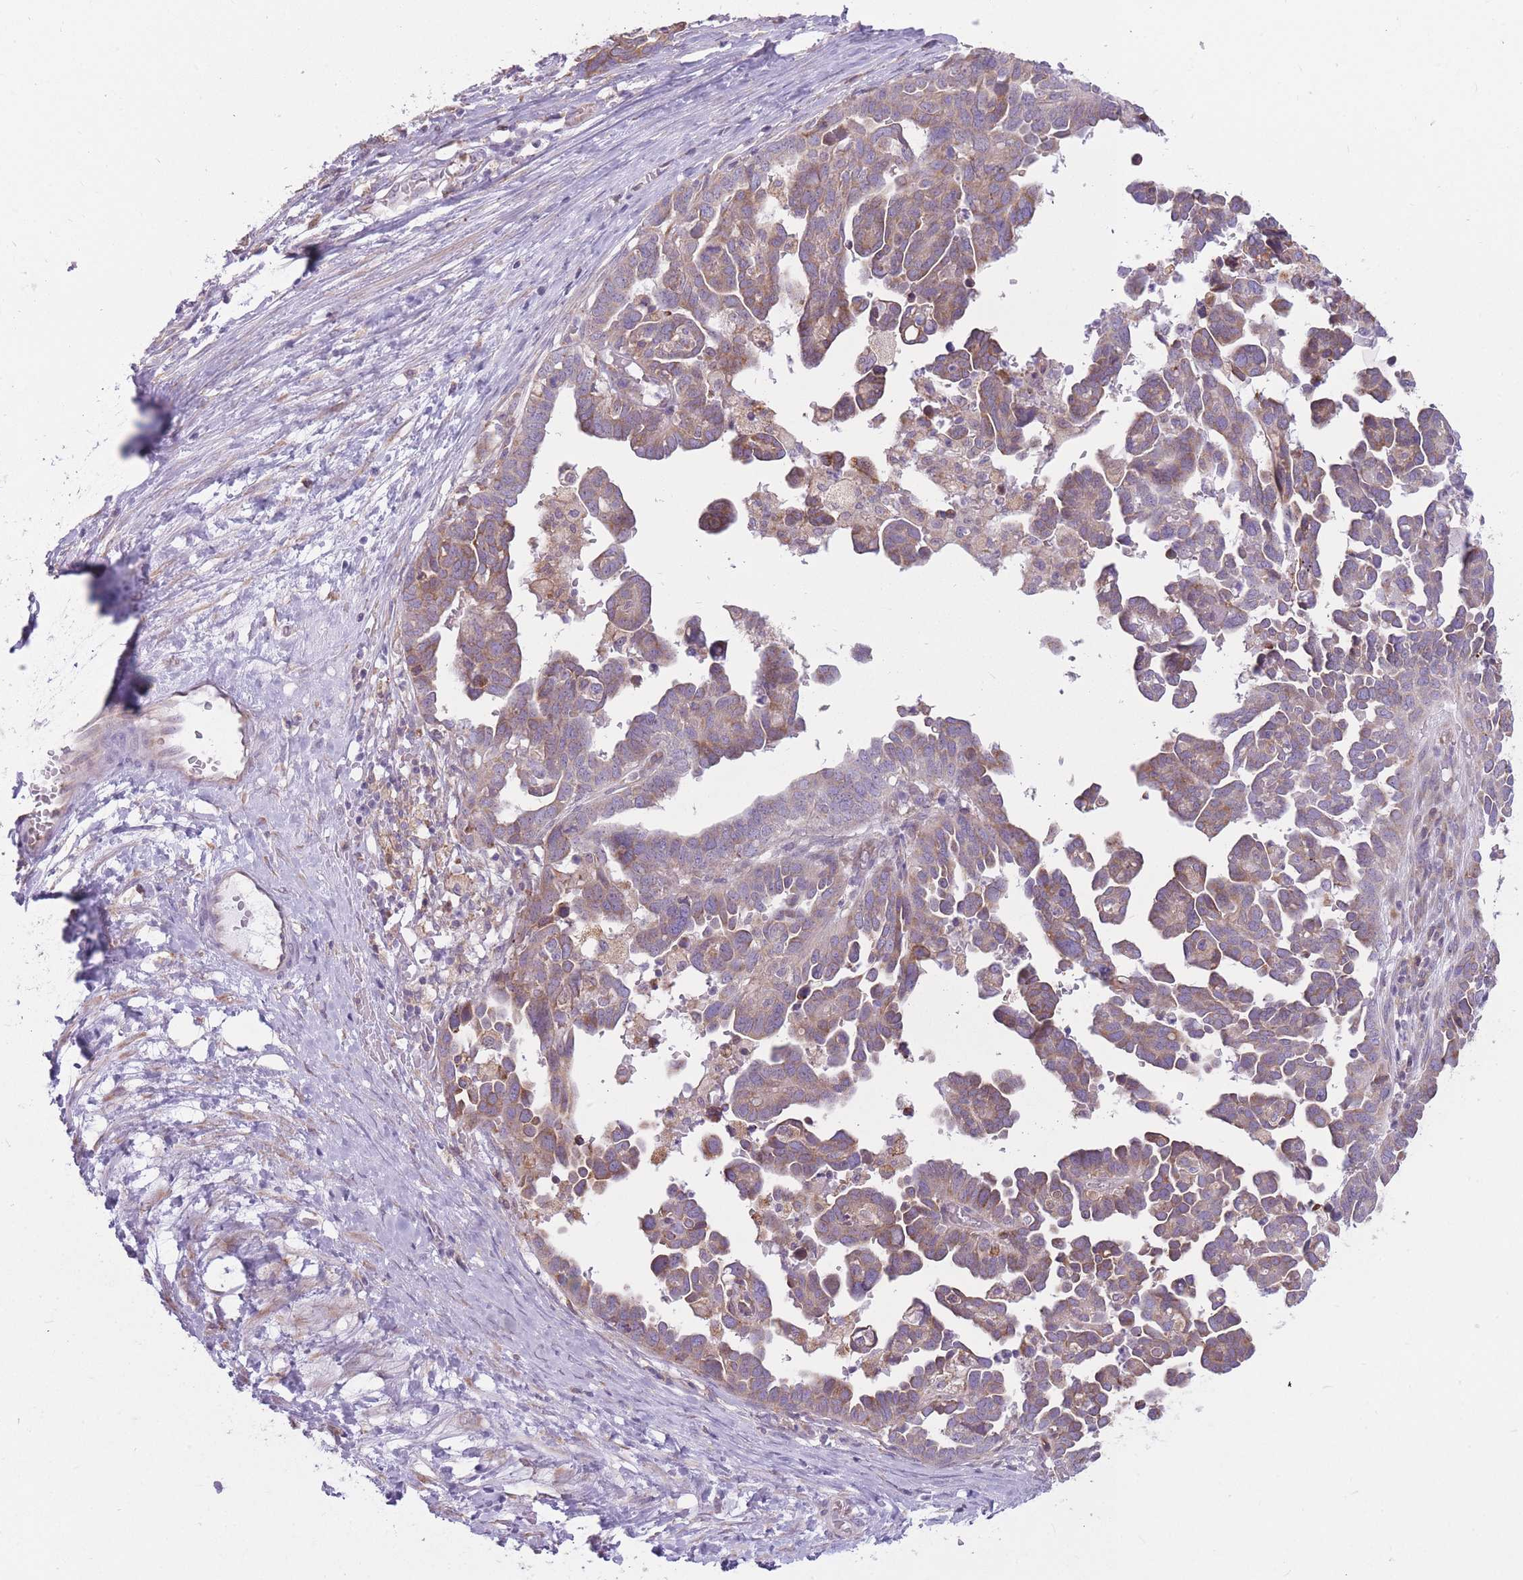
{"staining": {"intensity": "moderate", "quantity": "25%-75%", "location": "cytoplasmic/membranous"}, "tissue": "ovarian cancer", "cell_type": "Tumor cells", "image_type": "cancer", "snomed": [{"axis": "morphology", "description": "Cystadenocarcinoma, serous, NOS"}, {"axis": "topography", "description": "Ovary"}], "caption": "Ovarian serous cystadenocarcinoma stained with a brown dye exhibits moderate cytoplasmic/membranous positive staining in approximately 25%-75% of tumor cells.", "gene": "TRAPPC5", "patient": {"sex": "female", "age": 54}}